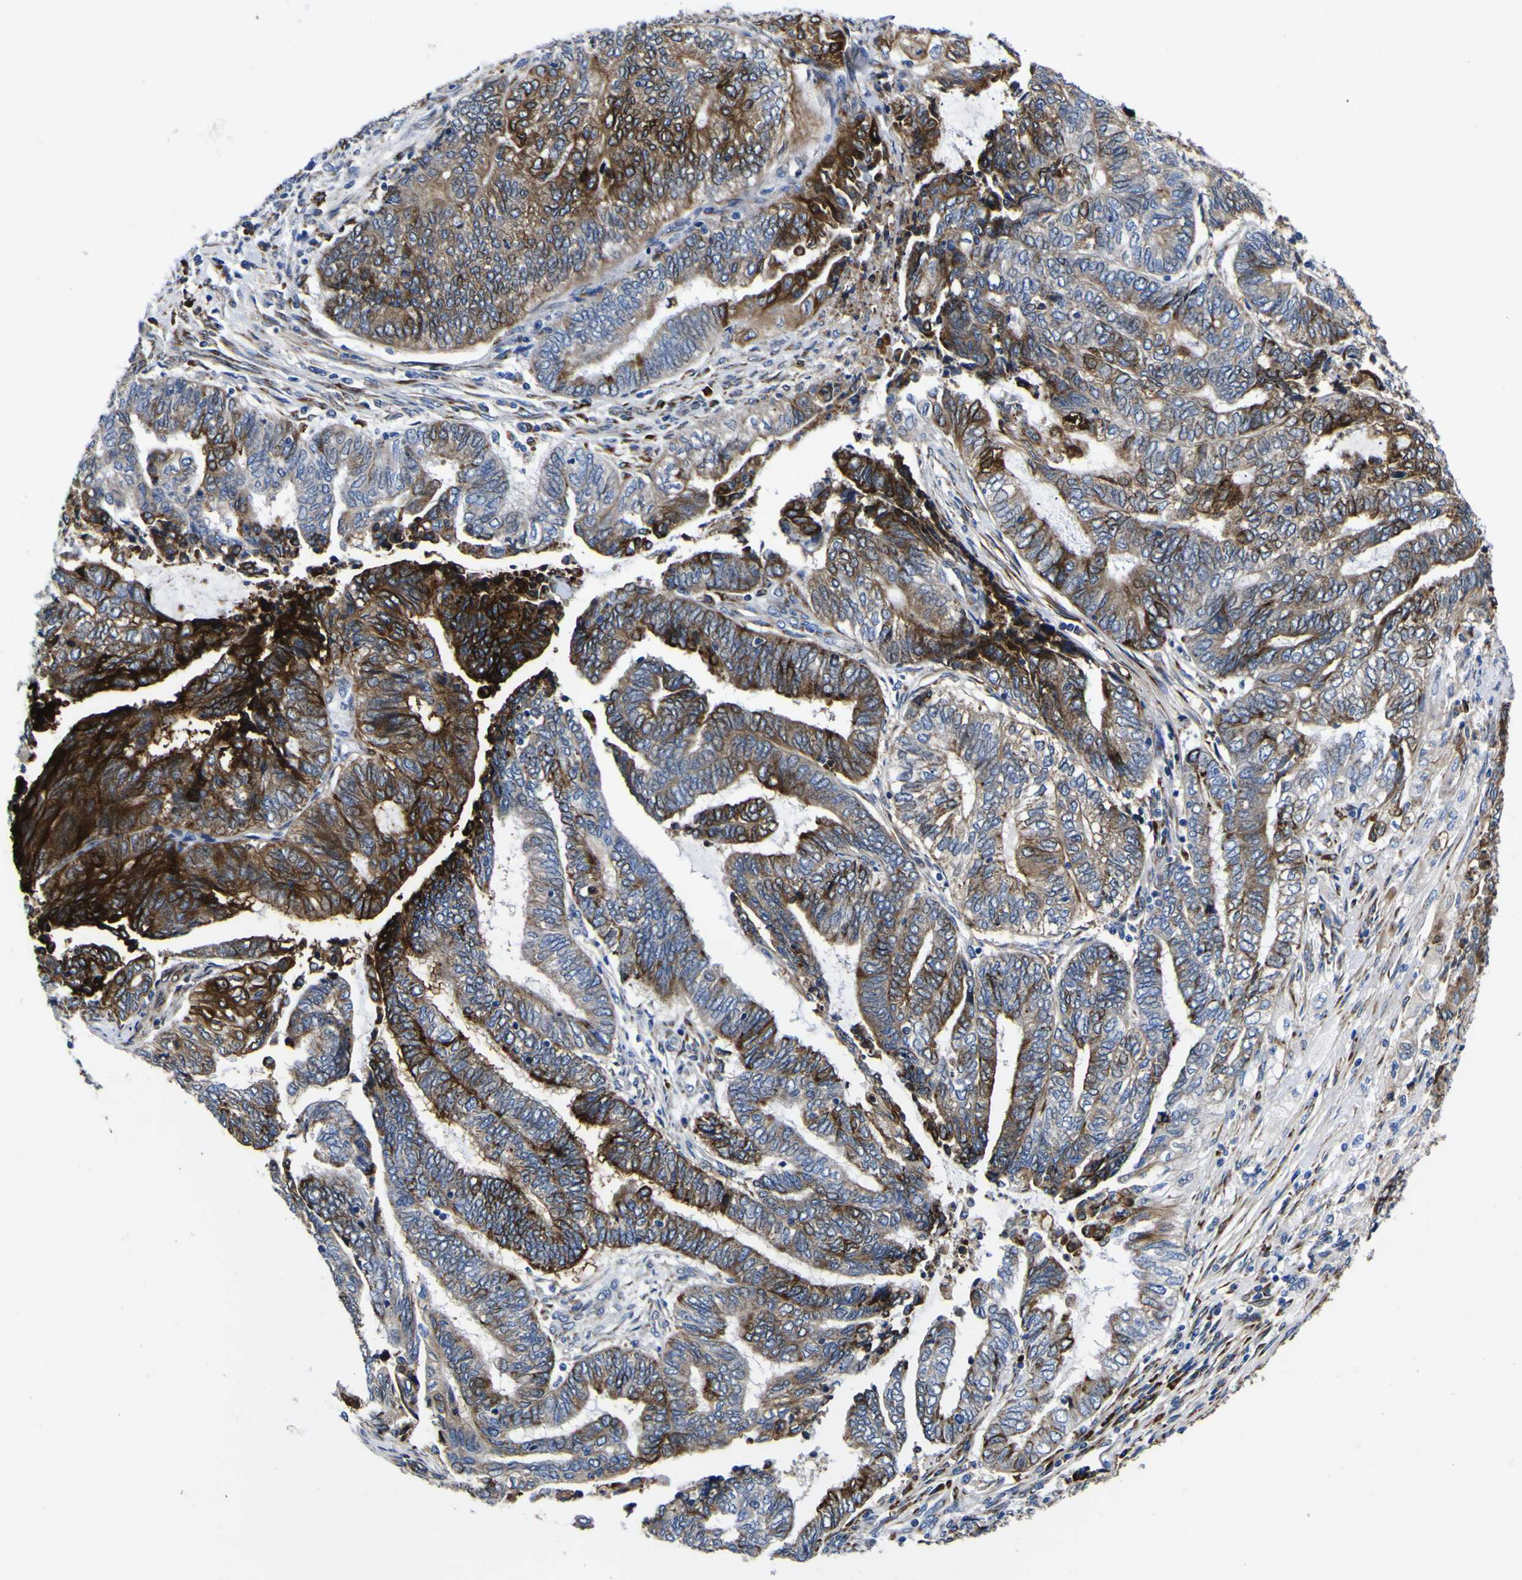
{"staining": {"intensity": "strong", "quantity": "25%-75%", "location": "cytoplasmic/membranous"}, "tissue": "endometrial cancer", "cell_type": "Tumor cells", "image_type": "cancer", "snomed": [{"axis": "morphology", "description": "Adenocarcinoma, NOS"}, {"axis": "topography", "description": "Uterus"}, {"axis": "topography", "description": "Endometrium"}], "caption": "An image showing strong cytoplasmic/membranous positivity in approximately 25%-75% of tumor cells in adenocarcinoma (endometrial), as visualized by brown immunohistochemical staining.", "gene": "SCD", "patient": {"sex": "female", "age": 70}}